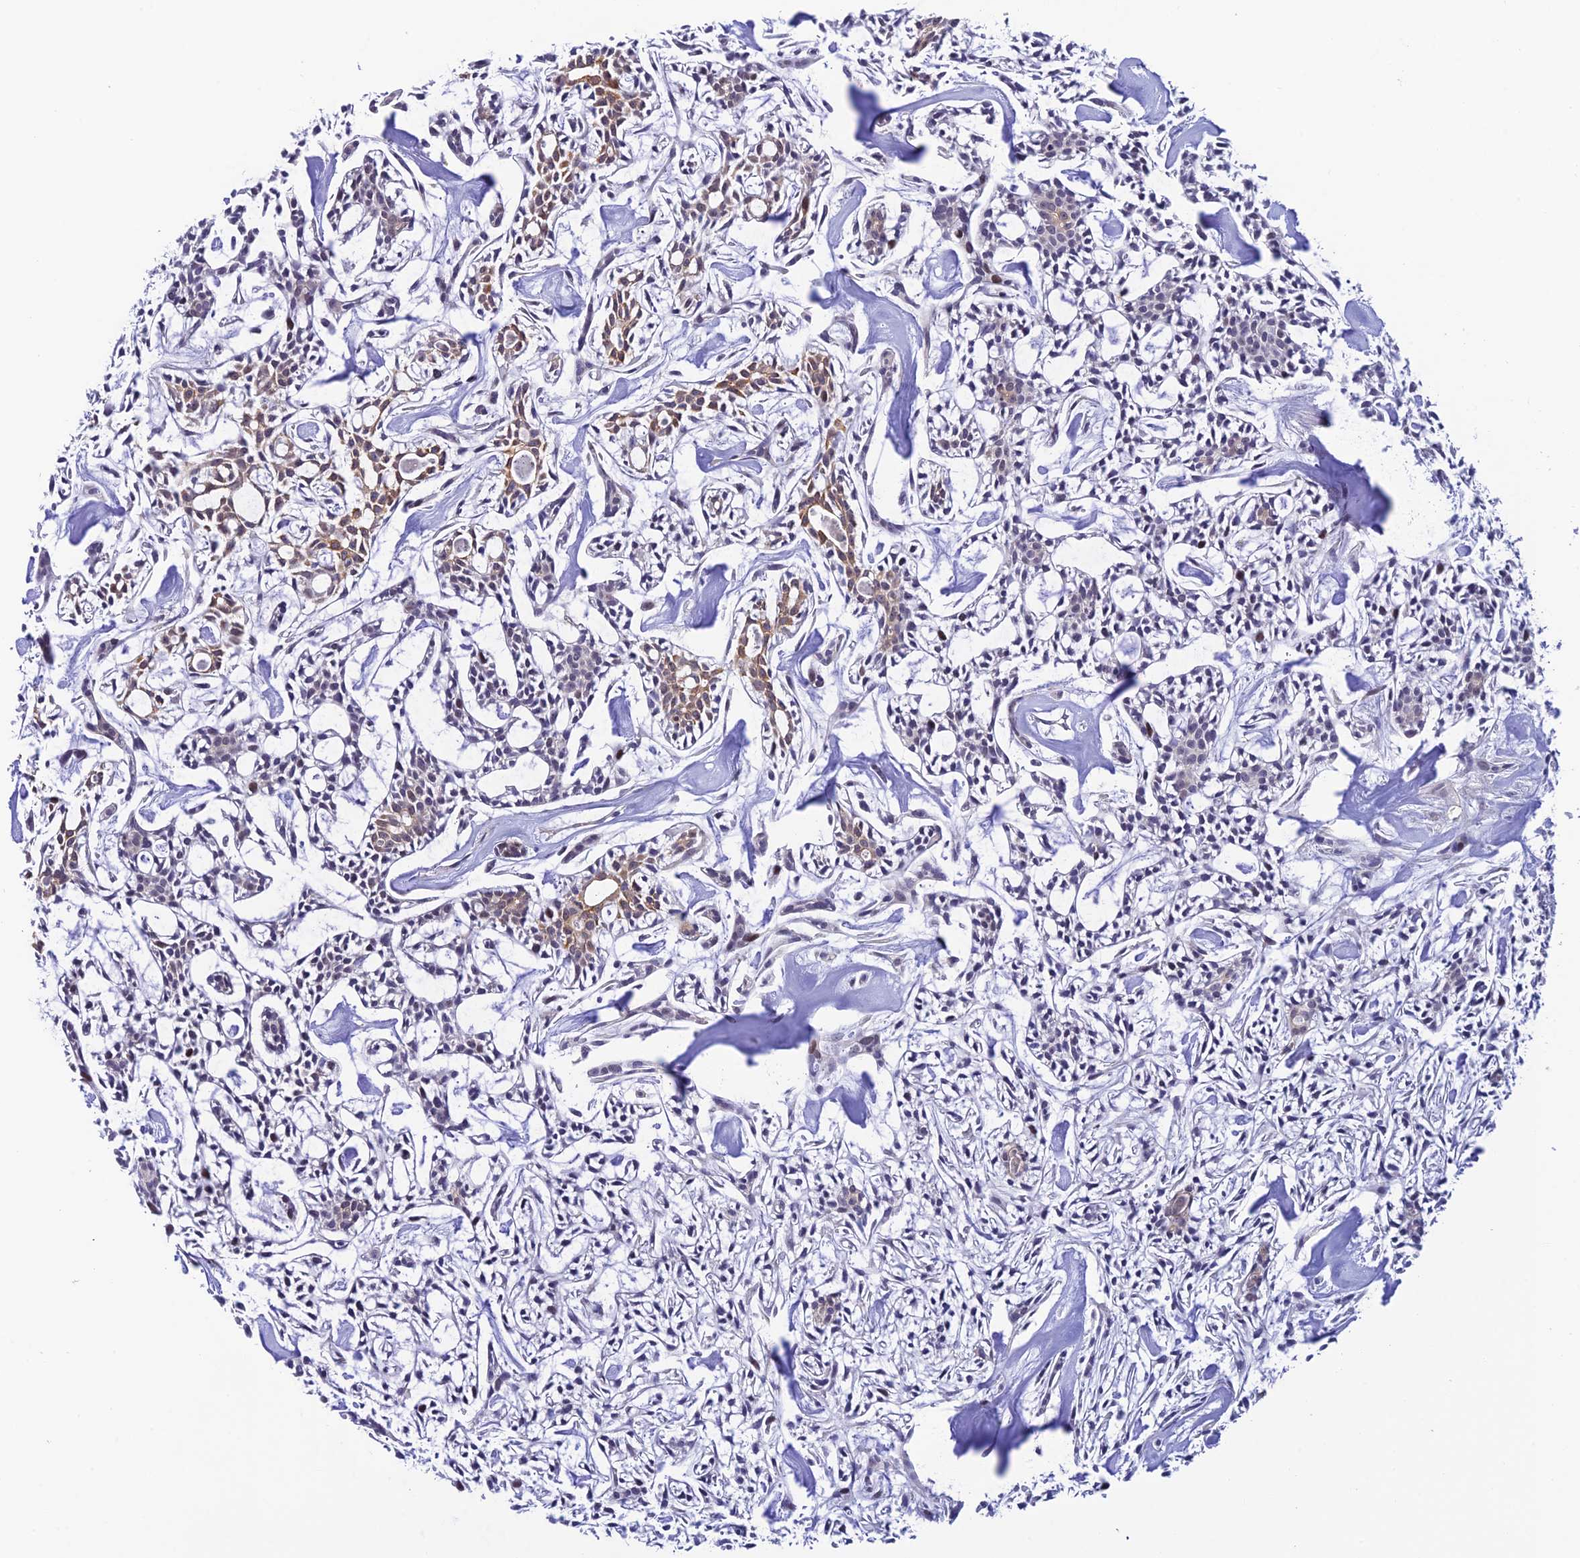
{"staining": {"intensity": "moderate", "quantity": "<25%", "location": "cytoplasmic/membranous"}, "tissue": "head and neck cancer", "cell_type": "Tumor cells", "image_type": "cancer", "snomed": [{"axis": "morphology", "description": "Adenocarcinoma, NOS"}, {"axis": "topography", "description": "Salivary gland"}, {"axis": "topography", "description": "Head-Neck"}], "caption": "Moderate cytoplasmic/membranous positivity is identified in approximately <25% of tumor cells in head and neck cancer (adenocarcinoma).", "gene": "RASGEF1B", "patient": {"sex": "male", "age": 55}}